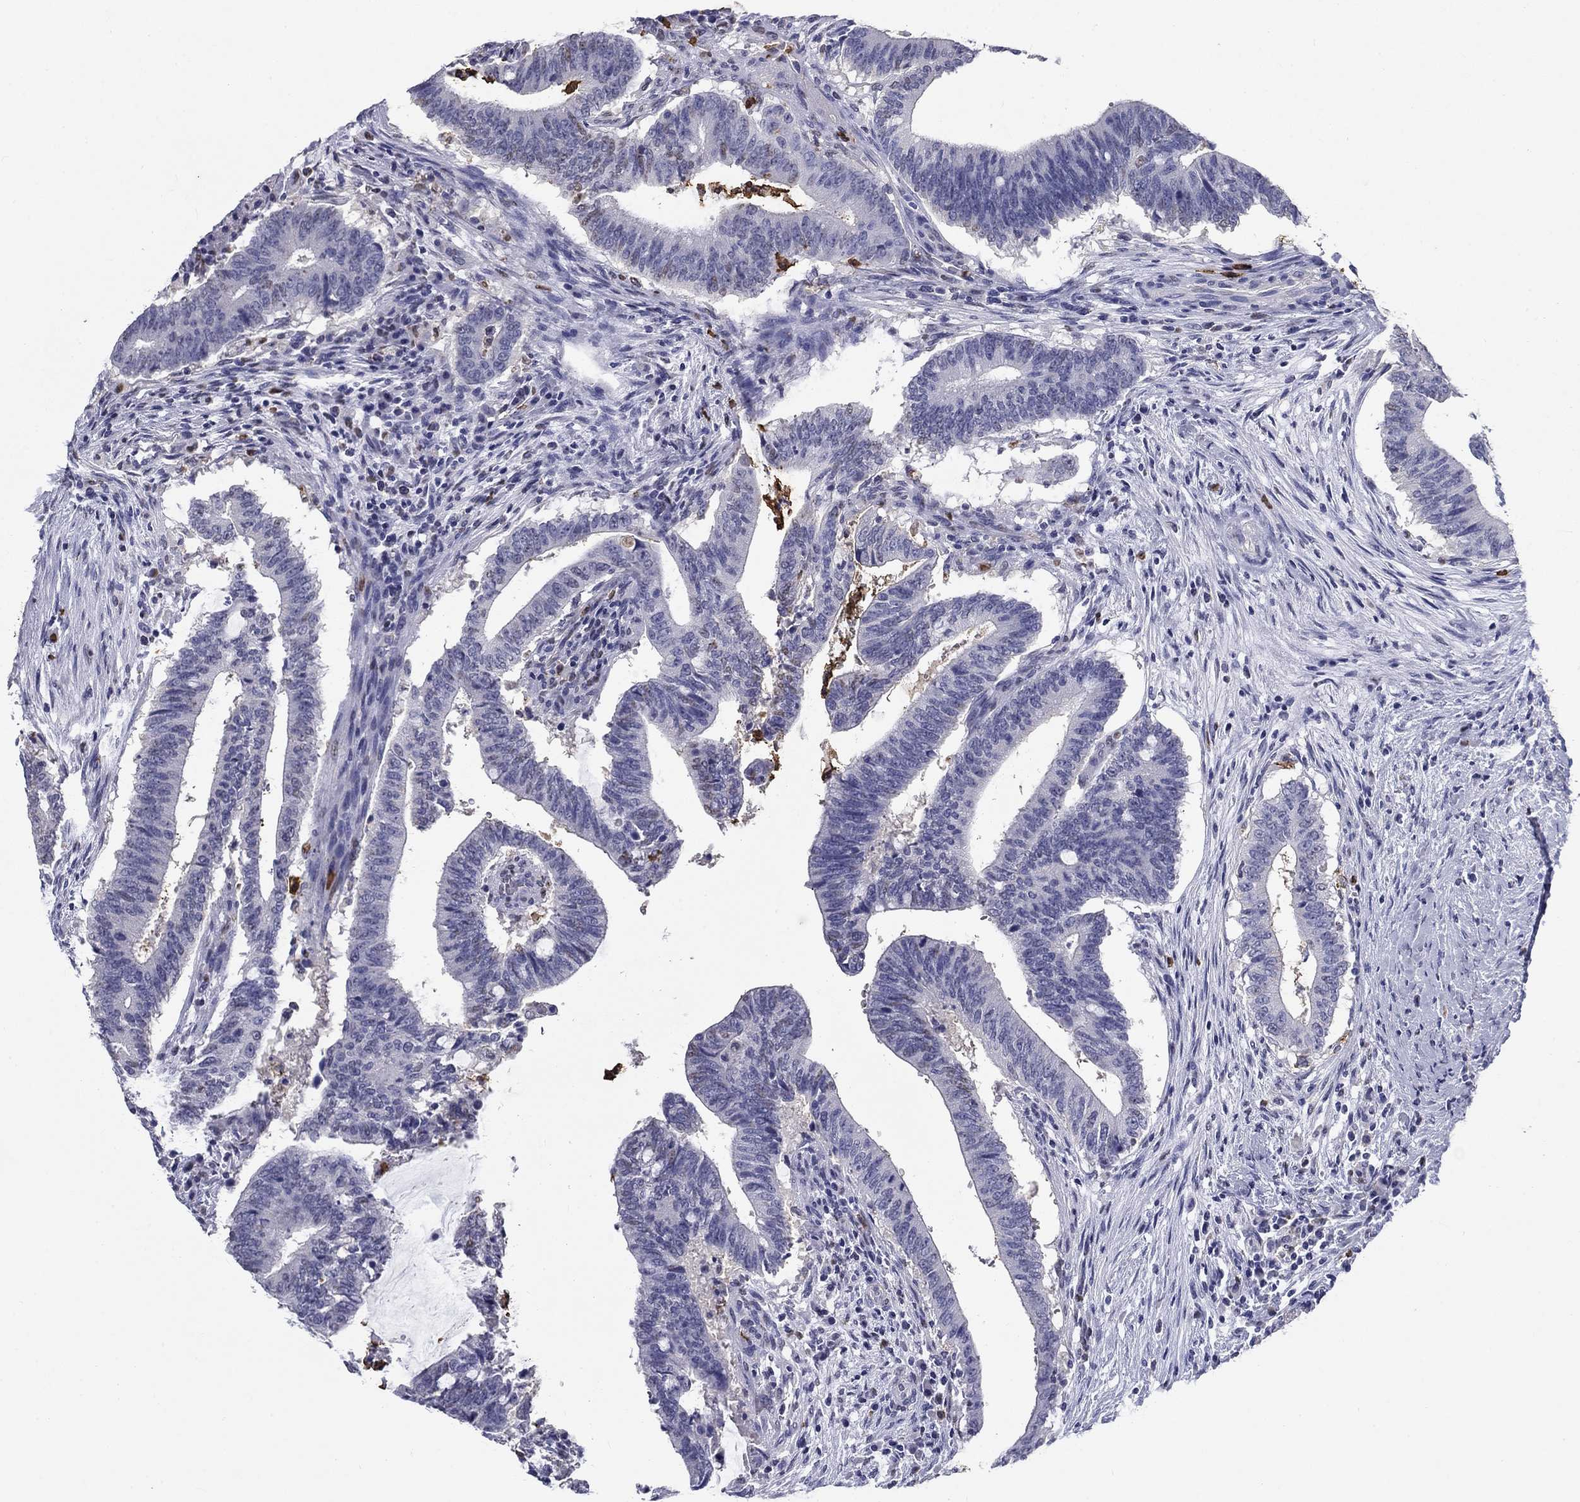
{"staining": {"intensity": "negative", "quantity": "none", "location": "none"}, "tissue": "colorectal cancer", "cell_type": "Tumor cells", "image_type": "cancer", "snomed": [{"axis": "morphology", "description": "Adenocarcinoma, NOS"}, {"axis": "topography", "description": "Colon"}], "caption": "DAB immunohistochemical staining of colorectal cancer reveals no significant staining in tumor cells.", "gene": "IGSF8", "patient": {"sex": "female", "age": 43}}